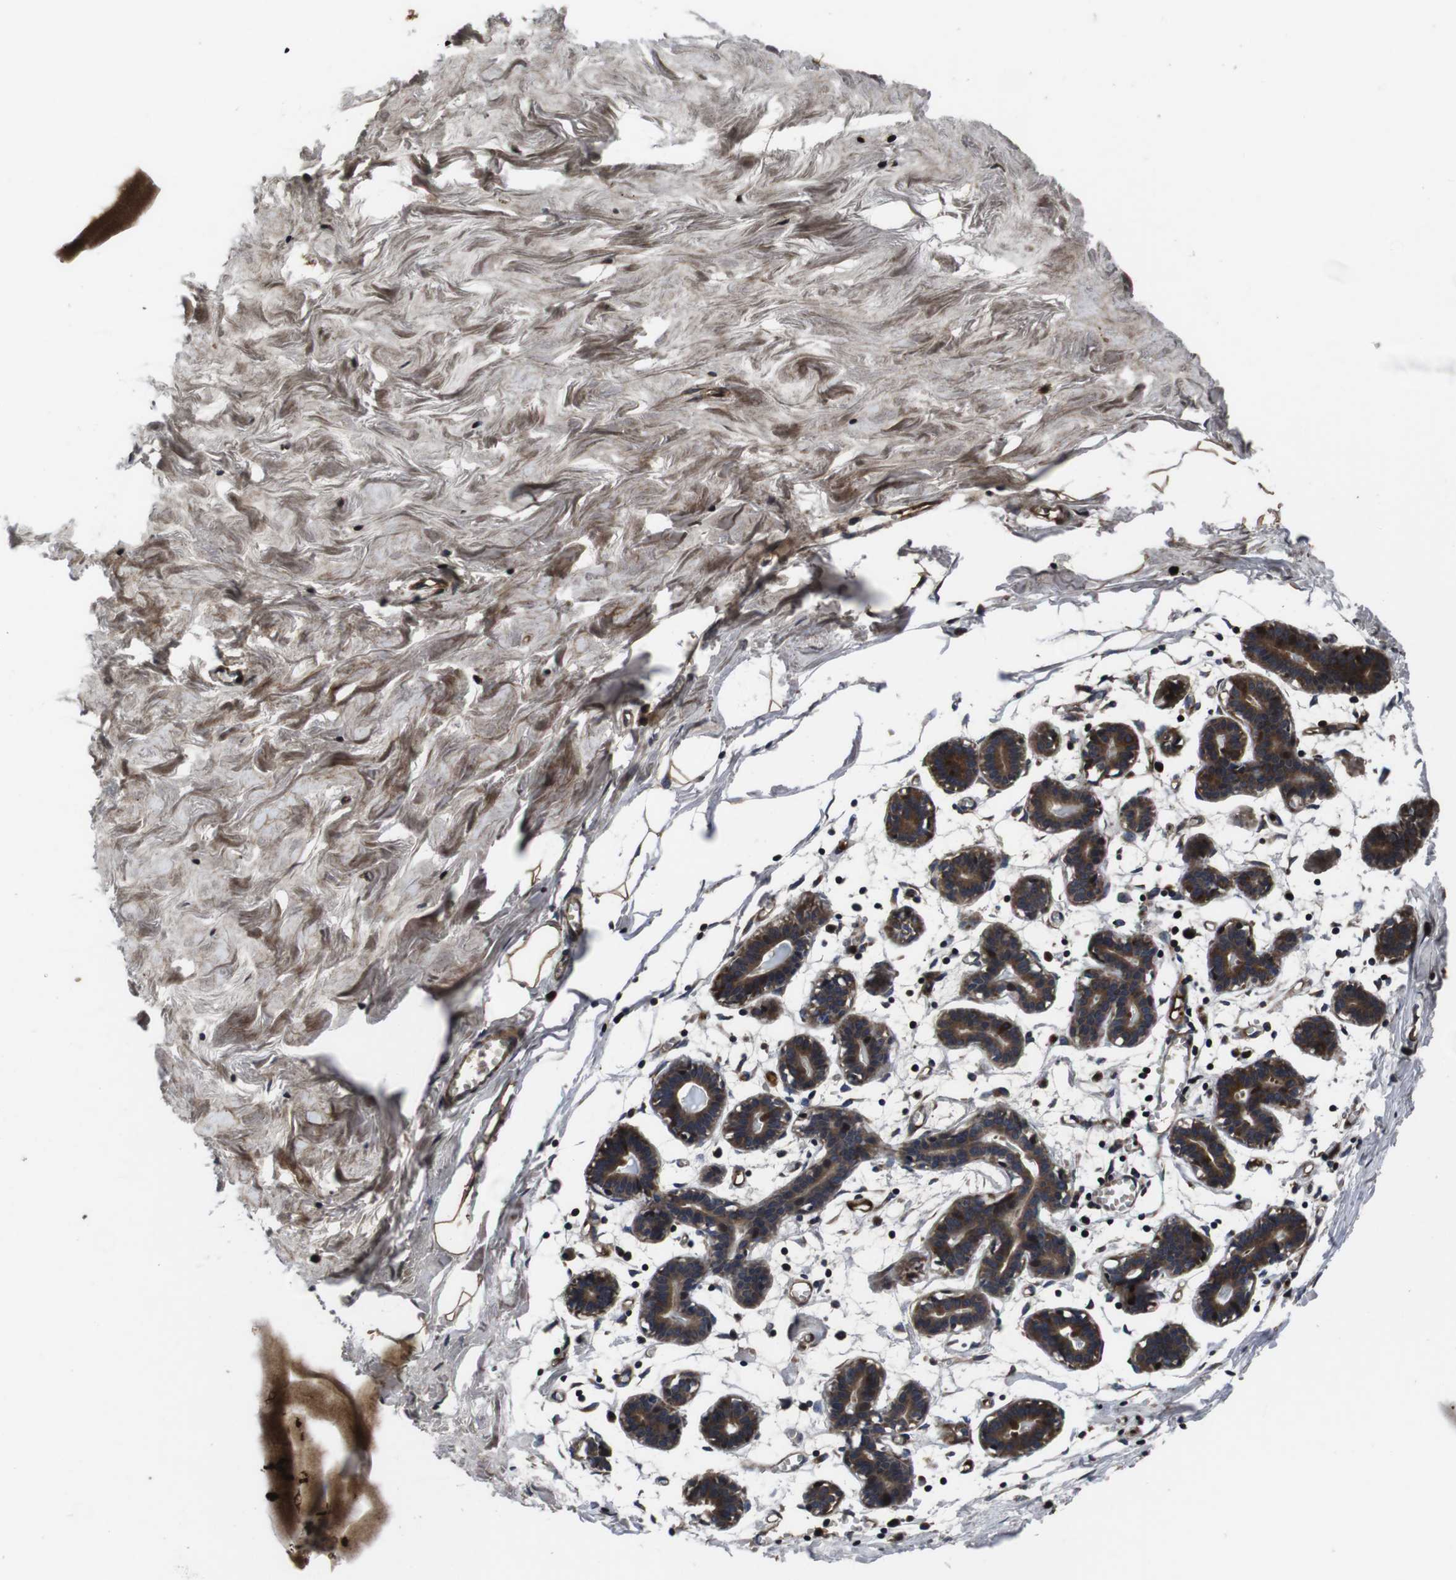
{"staining": {"intensity": "moderate", "quantity": ">75%", "location": "cytoplasmic/membranous"}, "tissue": "breast", "cell_type": "Adipocytes", "image_type": "normal", "snomed": [{"axis": "morphology", "description": "Normal tissue, NOS"}, {"axis": "topography", "description": "Breast"}], "caption": "Moderate cytoplasmic/membranous protein staining is appreciated in approximately >75% of adipocytes in breast. Immunohistochemistry stains the protein of interest in brown and the nuclei are stained blue.", "gene": "SMYD3", "patient": {"sex": "female", "age": 27}}